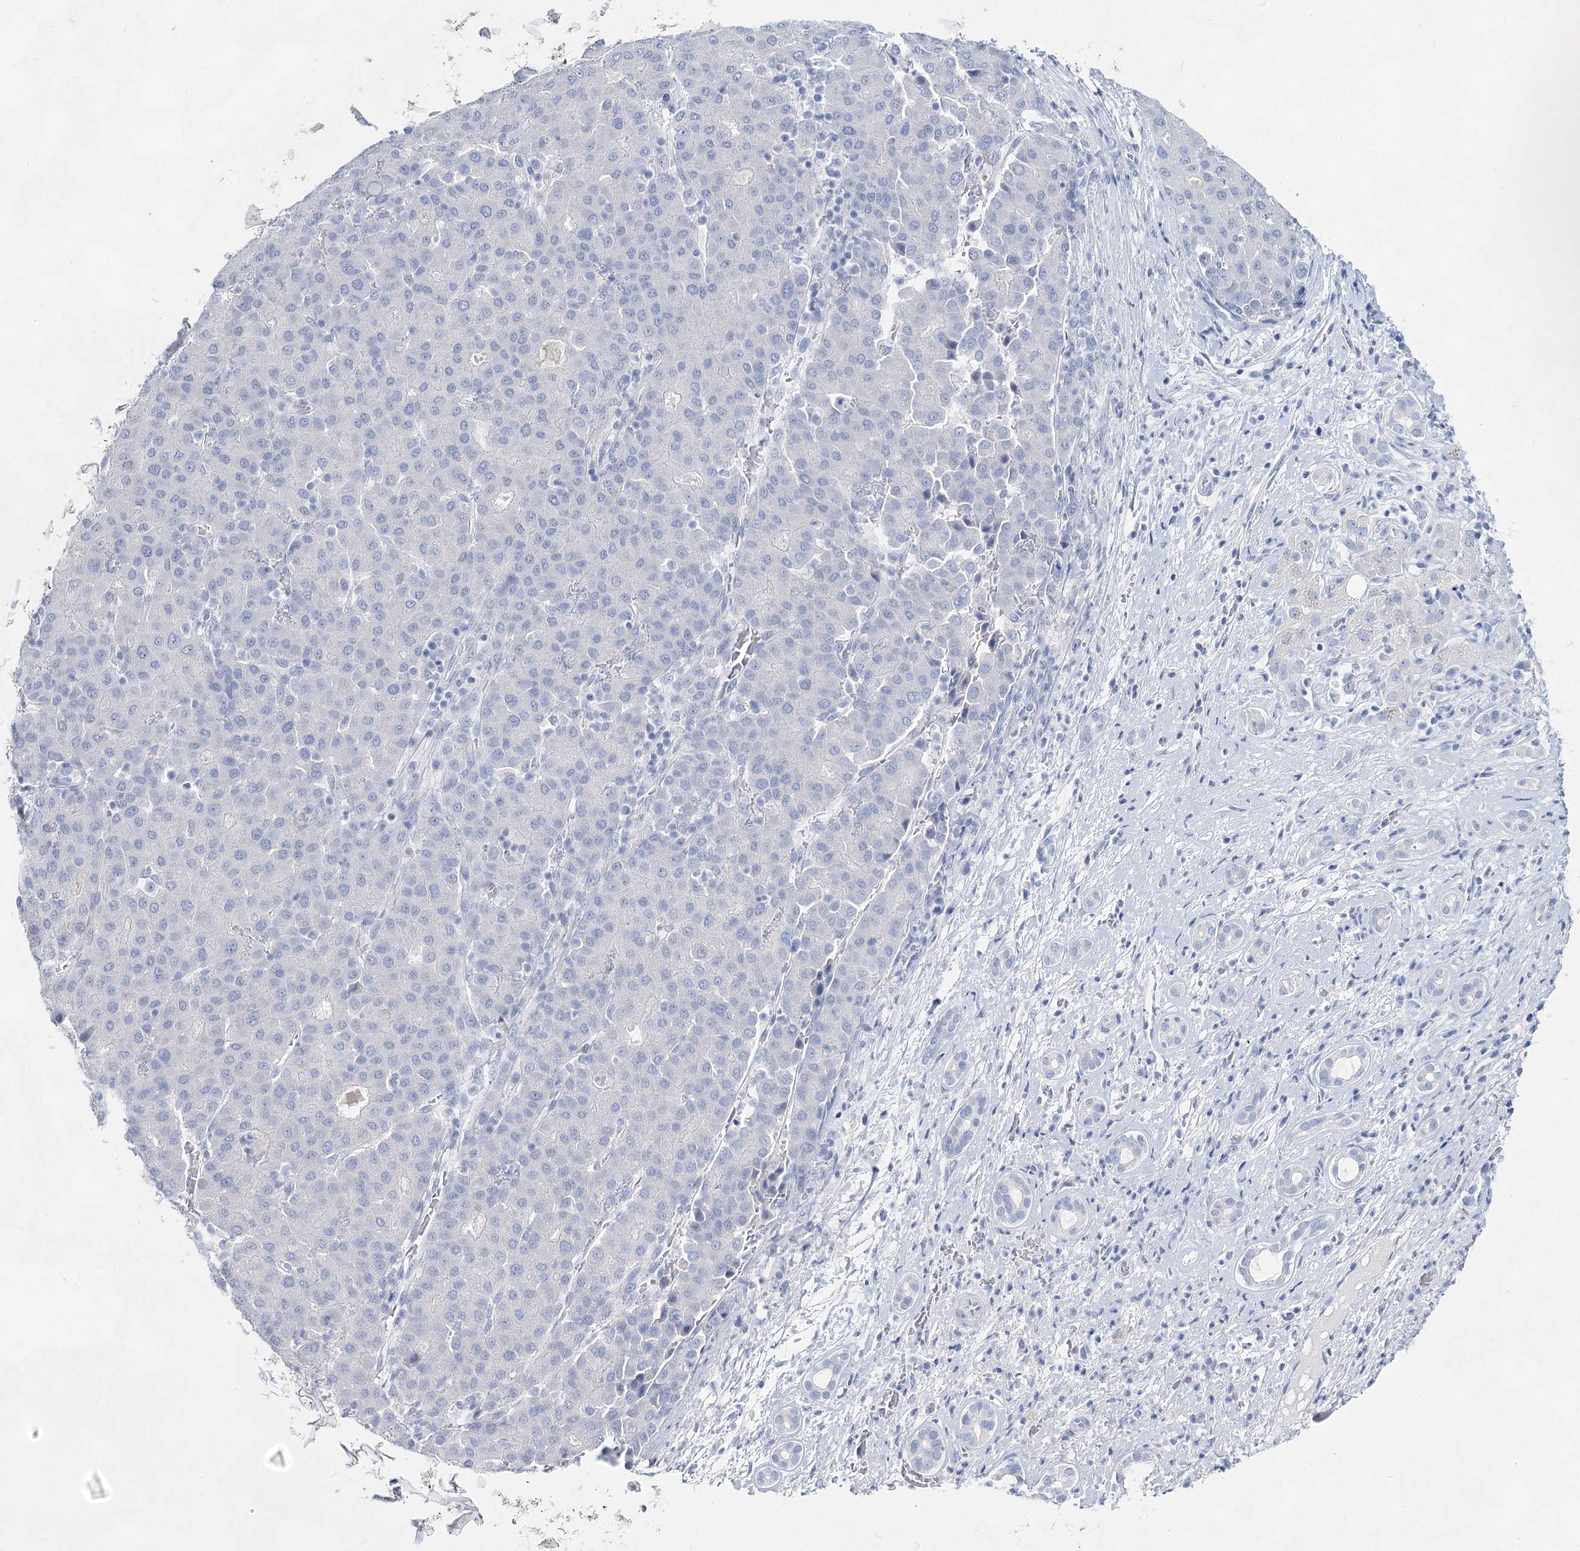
{"staining": {"intensity": "negative", "quantity": "none", "location": "none"}, "tissue": "liver cancer", "cell_type": "Tumor cells", "image_type": "cancer", "snomed": [{"axis": "morphology", "description": "Carcinoma, Hepatocellular, NOS"}, {"axis": "topography", "description": "Liver"}], "caption": "Immunohistochemistry (IHC) image of neoplastic tissue: liver hepatocellular carcinoma stained with DAB displays no significant protein expression in tumor cells.", "gene": "SLC17A2", "patient": {"sex": "male", "age": 65}}